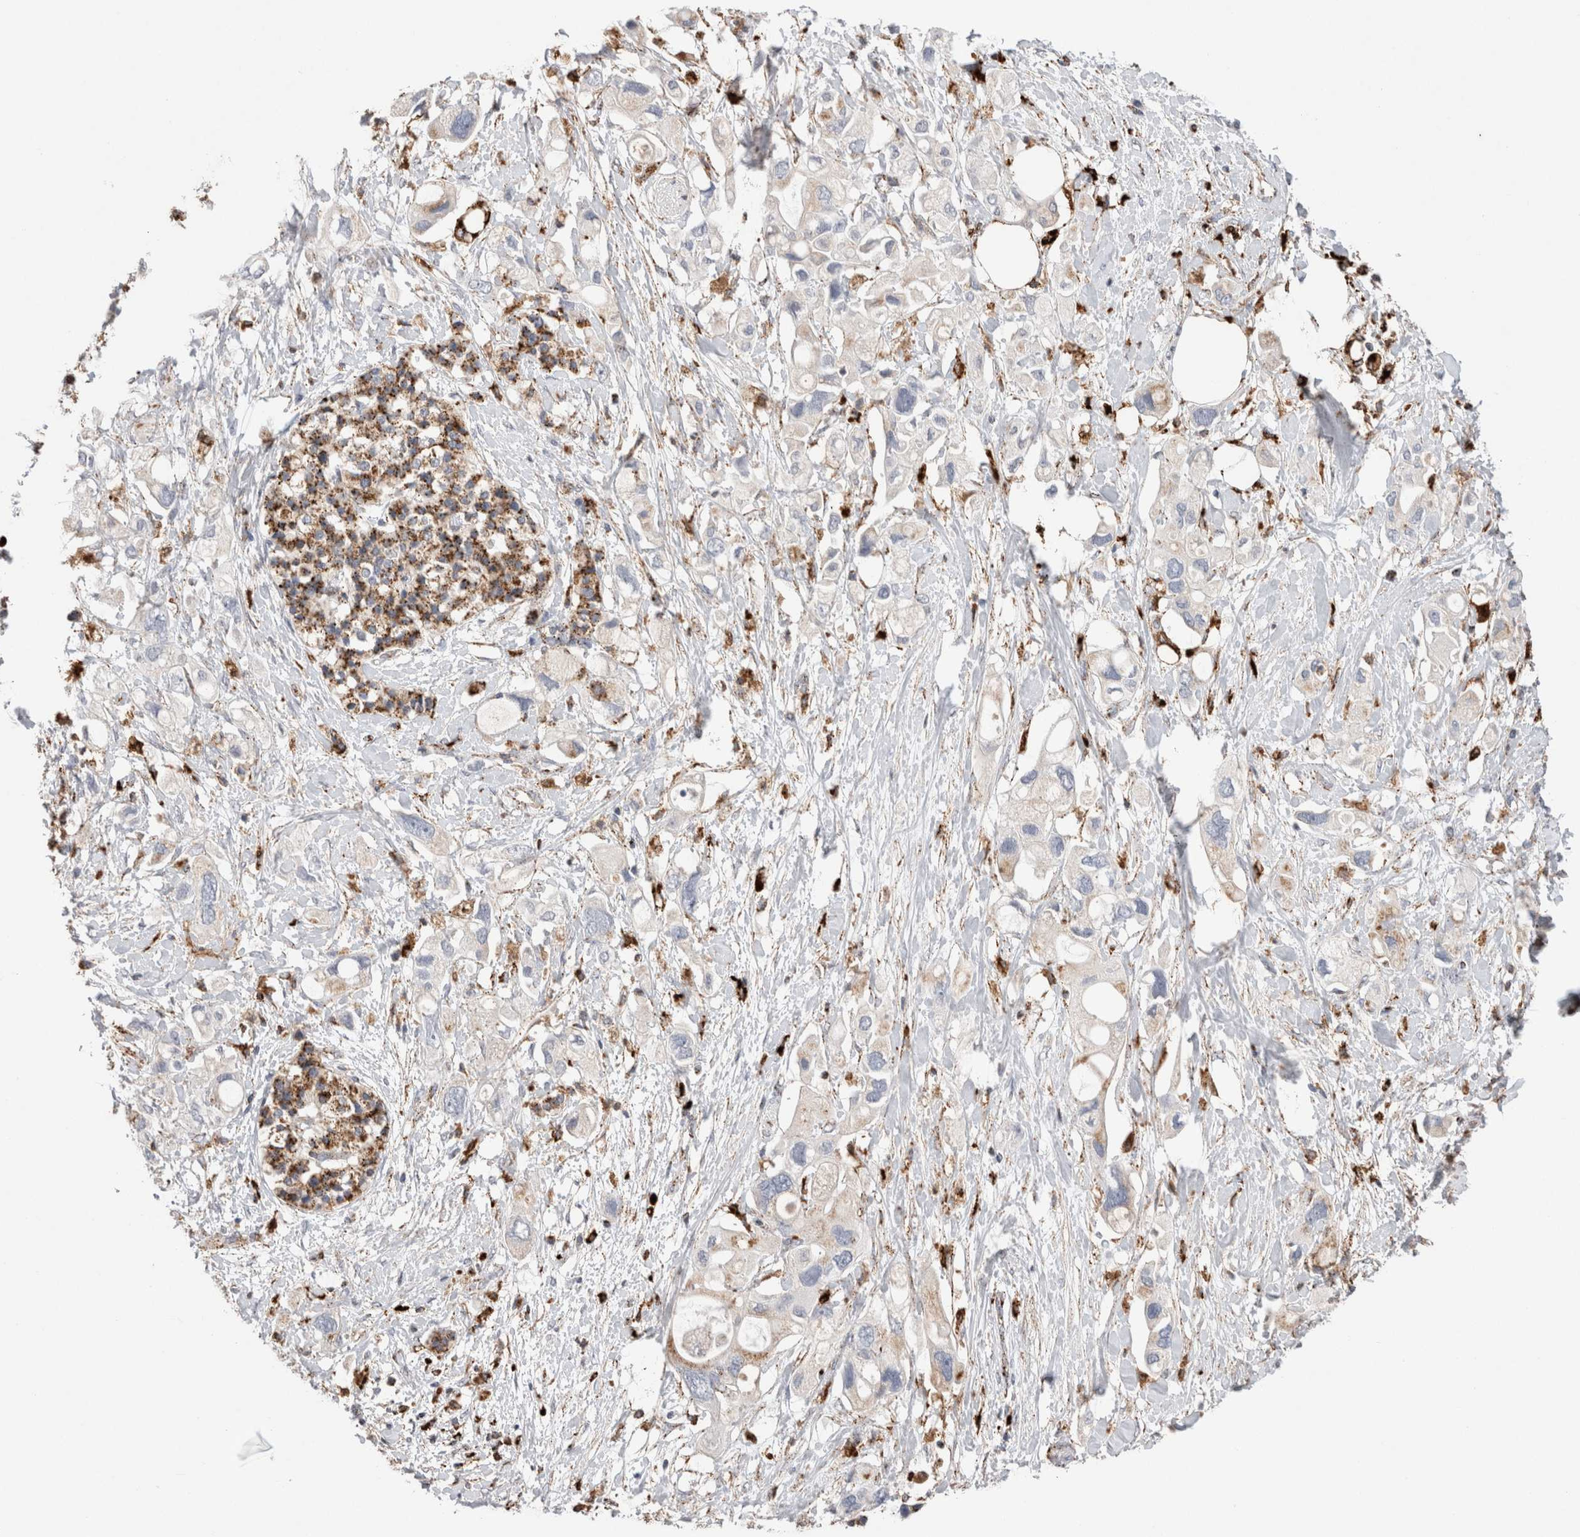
{"staining": {"intensity": "negative", "quantity": "none", "location": "none"}, "tissue": "pancreatic cancer", "cell_type": "Tumor cells", "image_type": "cancer", "snomed": [{"axis": "morphology", "description": "Adenocarcinoma, NOS"}, {"axis": "topography", "description": "Pancreas"}], "caption": "Immunohistochemistry (IHC) micrograph of neoplastic tissue: pancreatic cancer stained with DAB displays no significant protein expression in tumor cells.", "gene": "CTSA", "patient": {"sex": "female", "age": 56}}